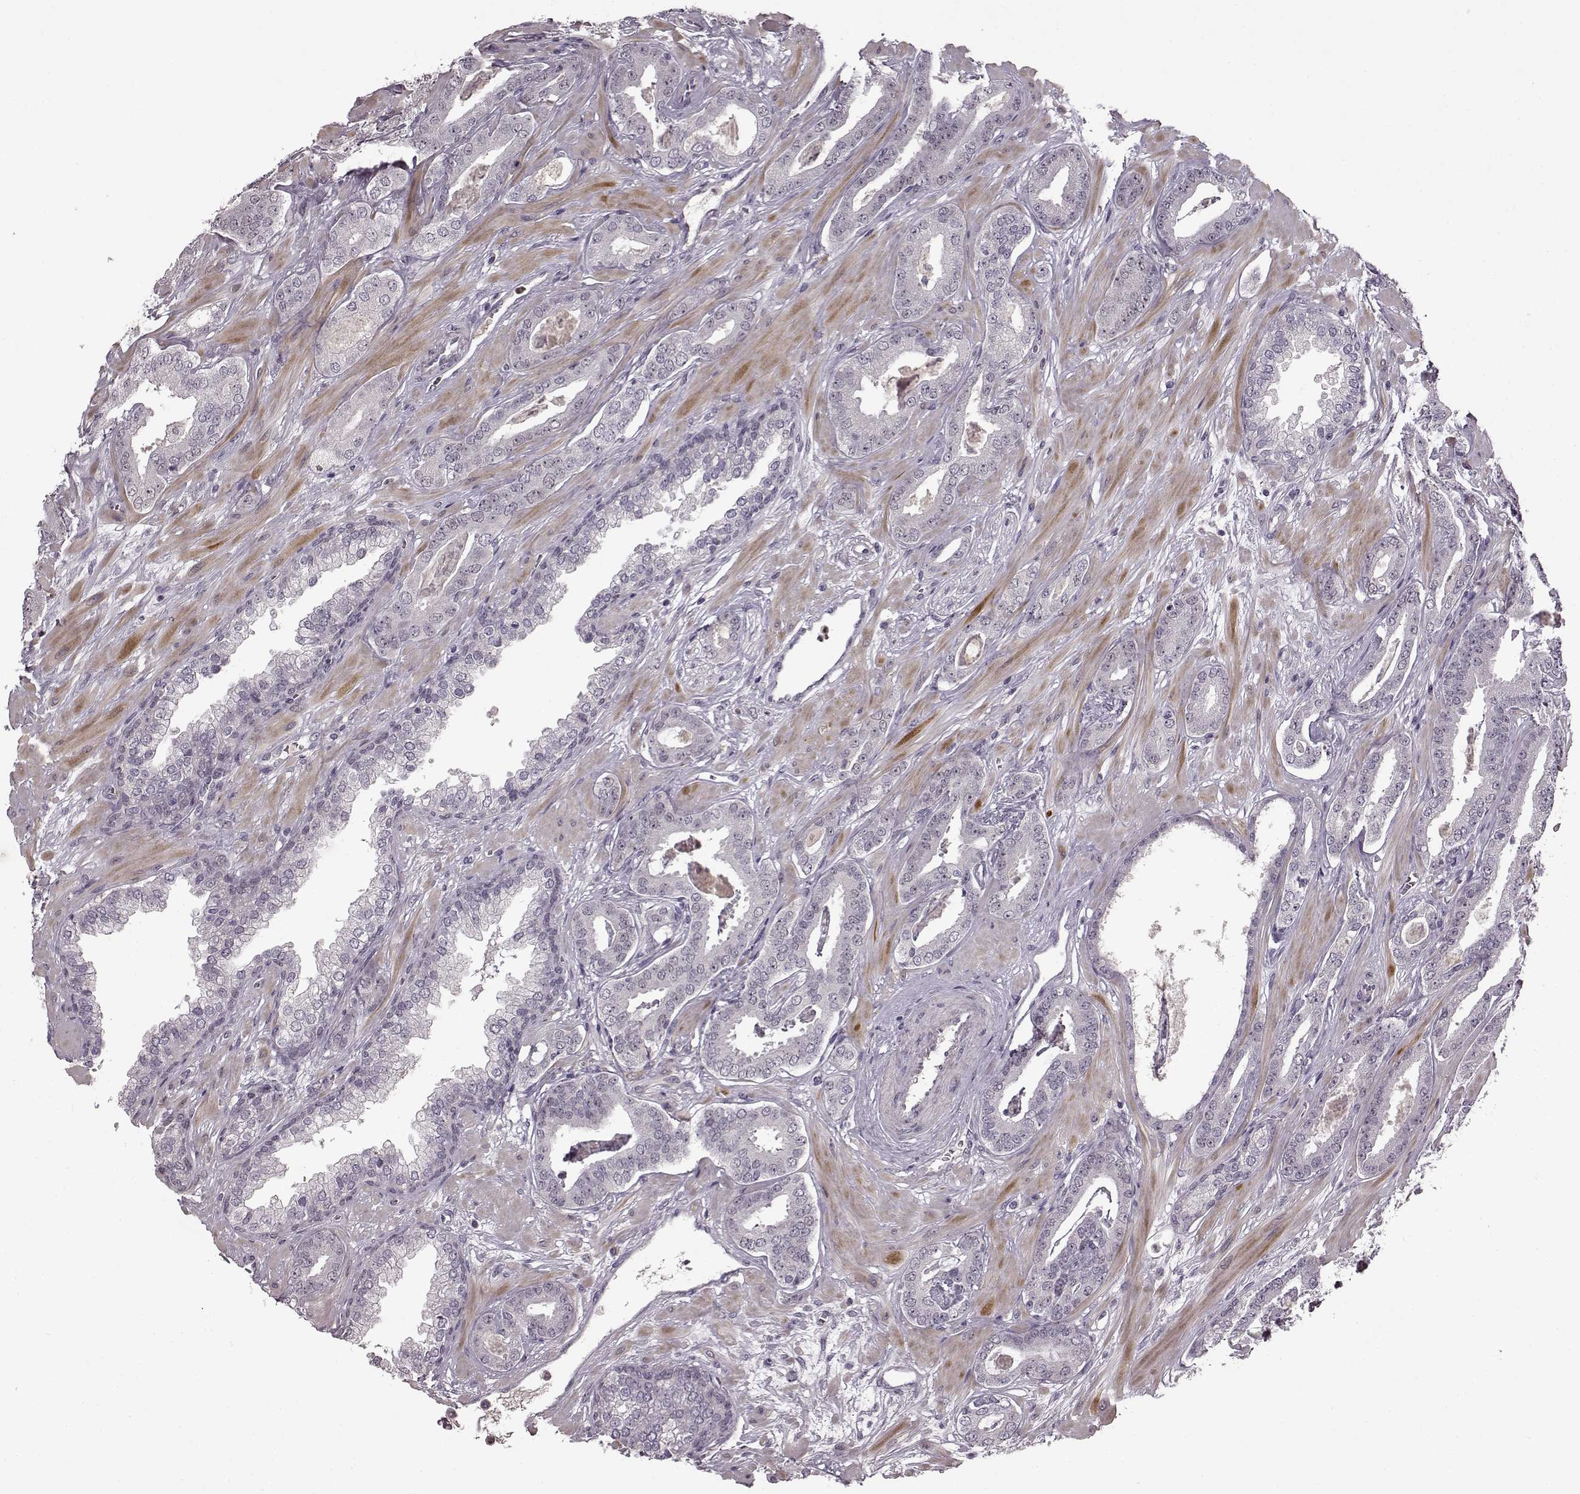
{"staining": {"intensity": "negative", "quantity": "none", "location": "none"}, "tissue": "prostate cancer", "cell_type": "Tumor cells", "image_type": "cancer", "snomed": [{"axis": "morphology", "description": "Adenocarcinoma, Low grade"}, {"axis": "topography", "description": "Prostate"}], "caption": "Tumor cells are negative for protein expression in human prostate cancer (low-grade adenocarcinoma).", "gene": "CNGA3", "patient": {"sex": "male", "age": 61}}